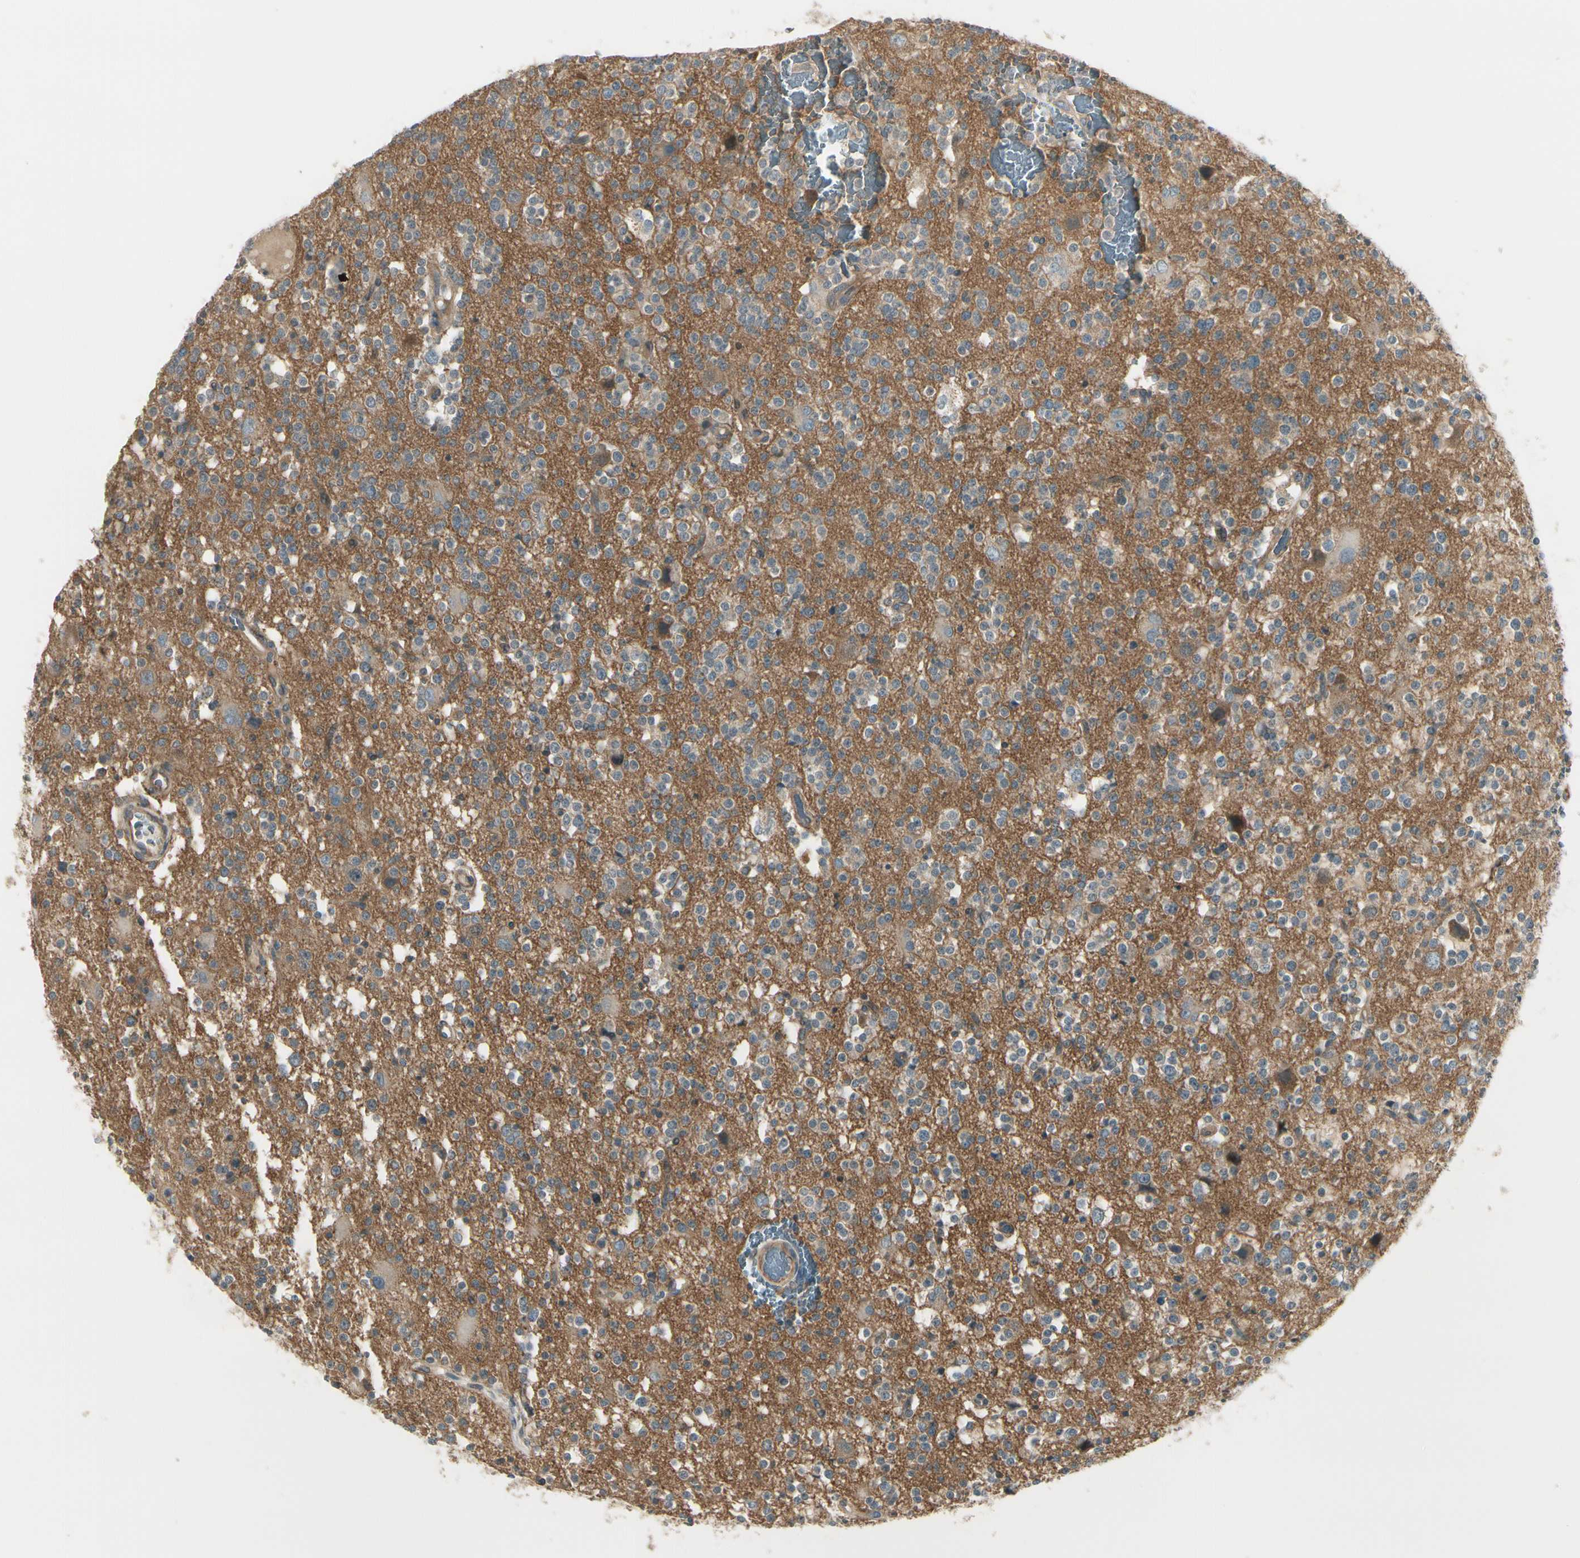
{"staining": {"intensity": "weak", "quantity": ">75%", "location": "cytoplasmic/membranous"}, "tissue": "glioma", "cell_type": "Tumor cells", "image_type": "cancer", "snomed": [{"axis": "morphology", "description": "Glioma, malignant, High grade"}, {"axis": "topography", "description": "Brain"}], "caption": "Weak cytoplasmic/membranous staining is appreciated in about >75% of tumor cells in high-grade glioma (malignant).", "gene": "PPP3CB", "patient": {"sex": "male", "age": 47}}